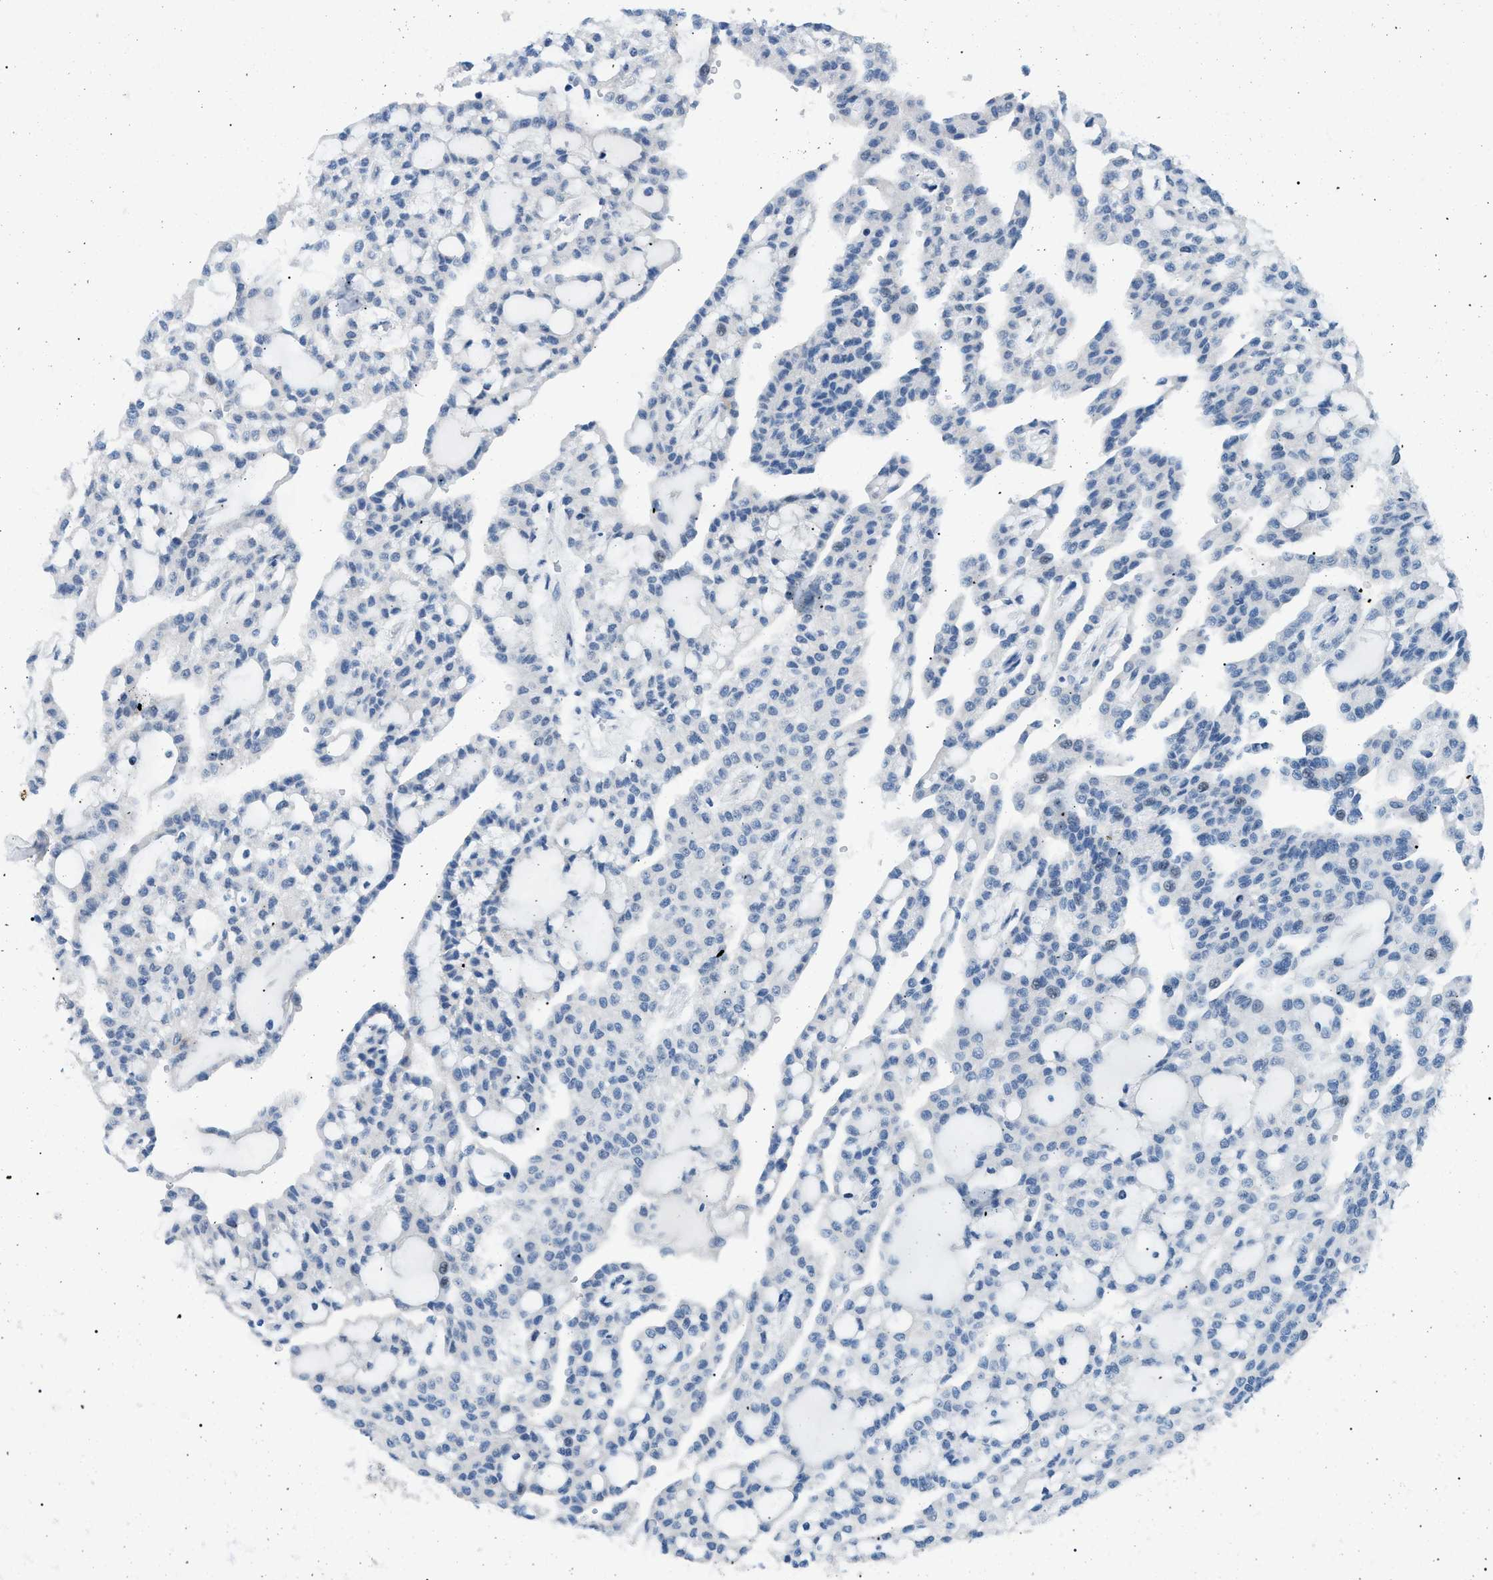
{"staining": {"intensity": "negative", "quantity": "none", "location": "none"}, "tissue": "renal cancer", "cell_type": "Tumor cells", "image_type": "cancer", "snomed": [{"axis": "morphology", "description": "Adenocarcinoma, NOS"}, {"axis": "topography", "description": "Kidney"}], "caption": "Tumor cells are negative for brown protein staining in renal adenocarcinoma. Nuclei are stained in blue.", "gene": "SMARCC1", "patient": {"sex": "male", "age": 63}}